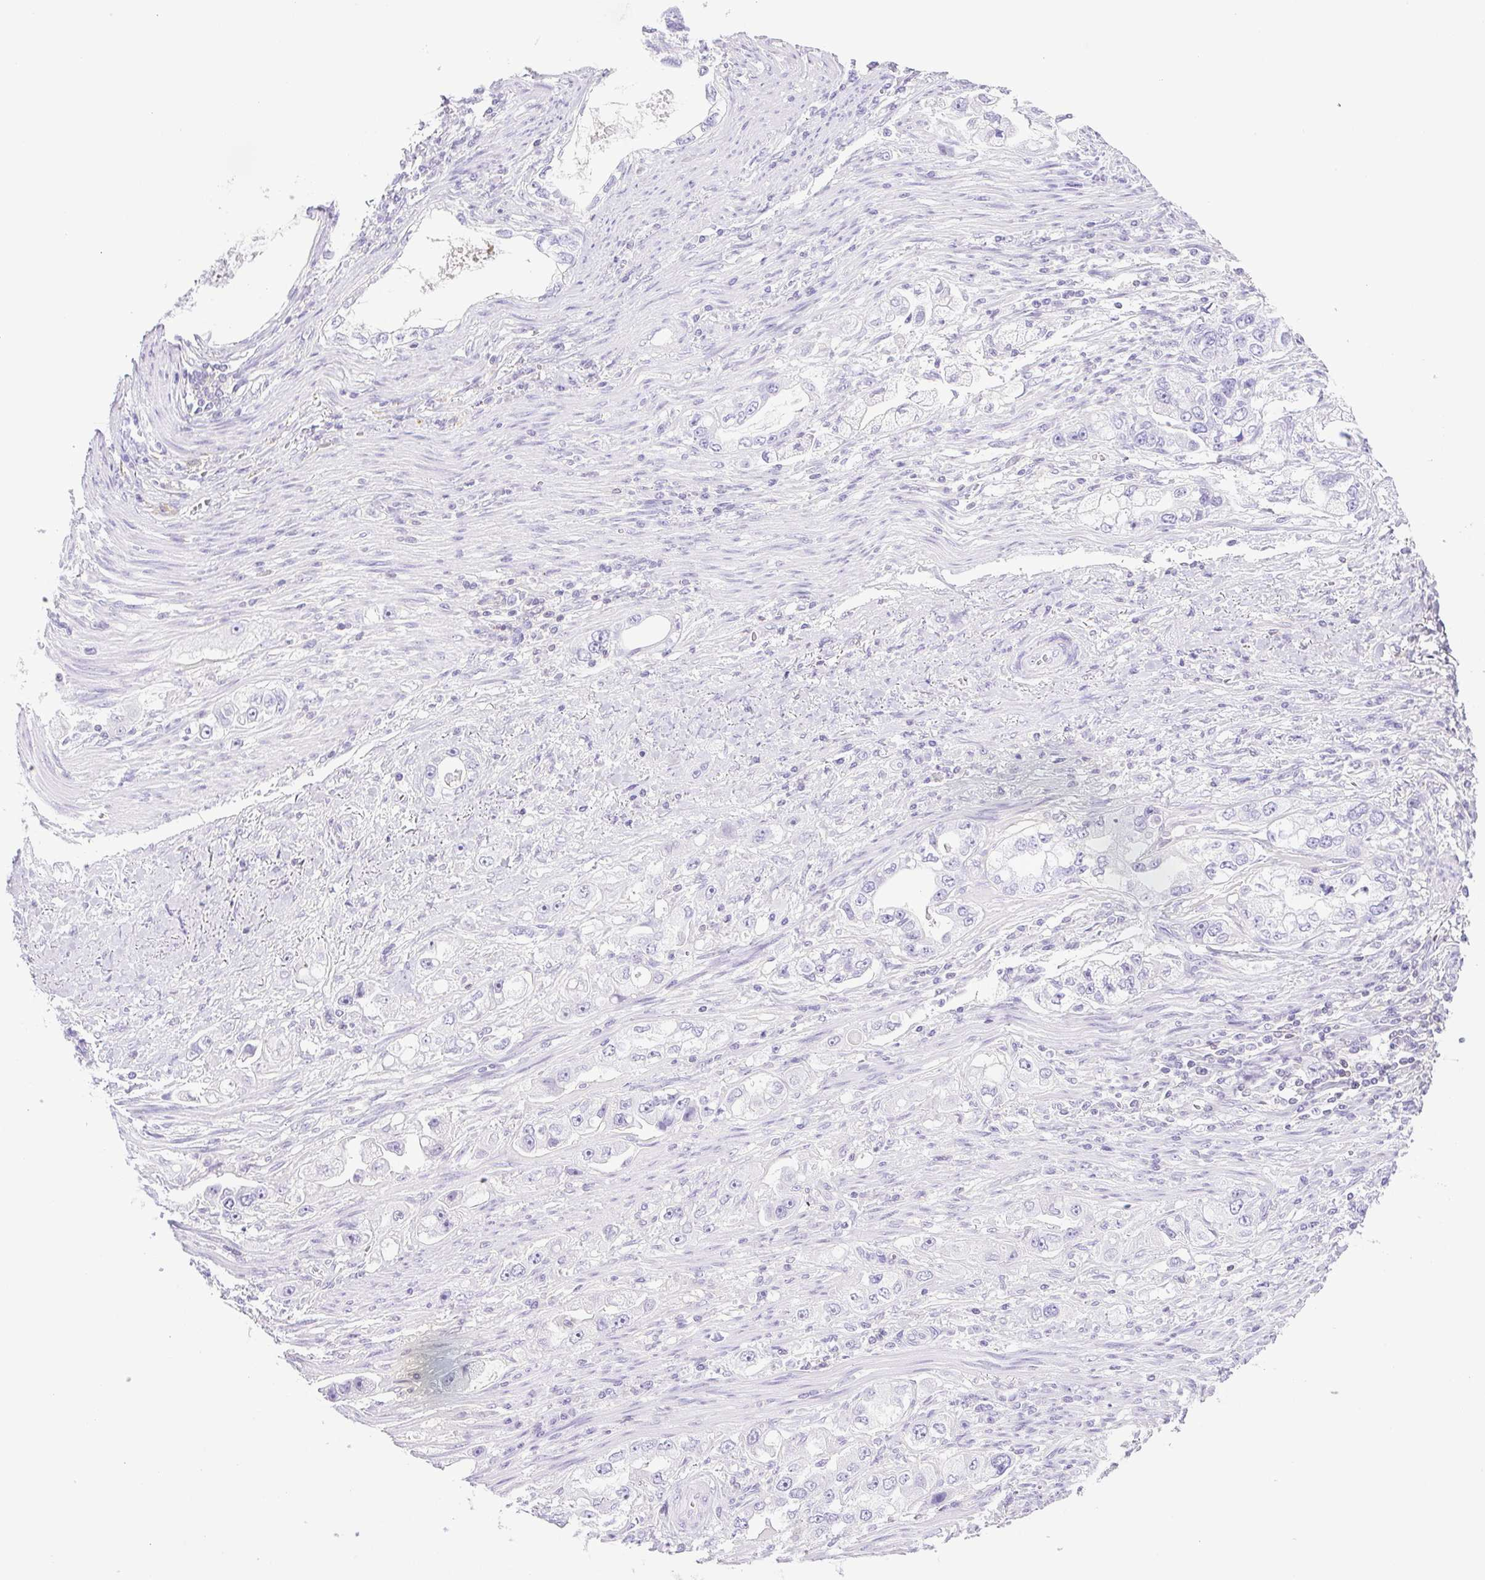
{"staining": {"intensity": "negative", "quantity": "none", "location": "none"}, "tissue": "stomach cancer", "cell_type": "Tumor cells", "image_type": "cancer", "snomed": [{"axis": "morphology", "description": "Adenocarcinoma, NOS"}, {"axis": "topography", "description": "Stomach, lower"}], "caption": "The micrograph displays no significant expression in tumor cells of adenocarcinoma (stomach). (Immunohistochemistry (ihc), brightfield microscopy, high magnification).", "gene": "SYNPR", "patient": {"sex": "female", "age": 93}}